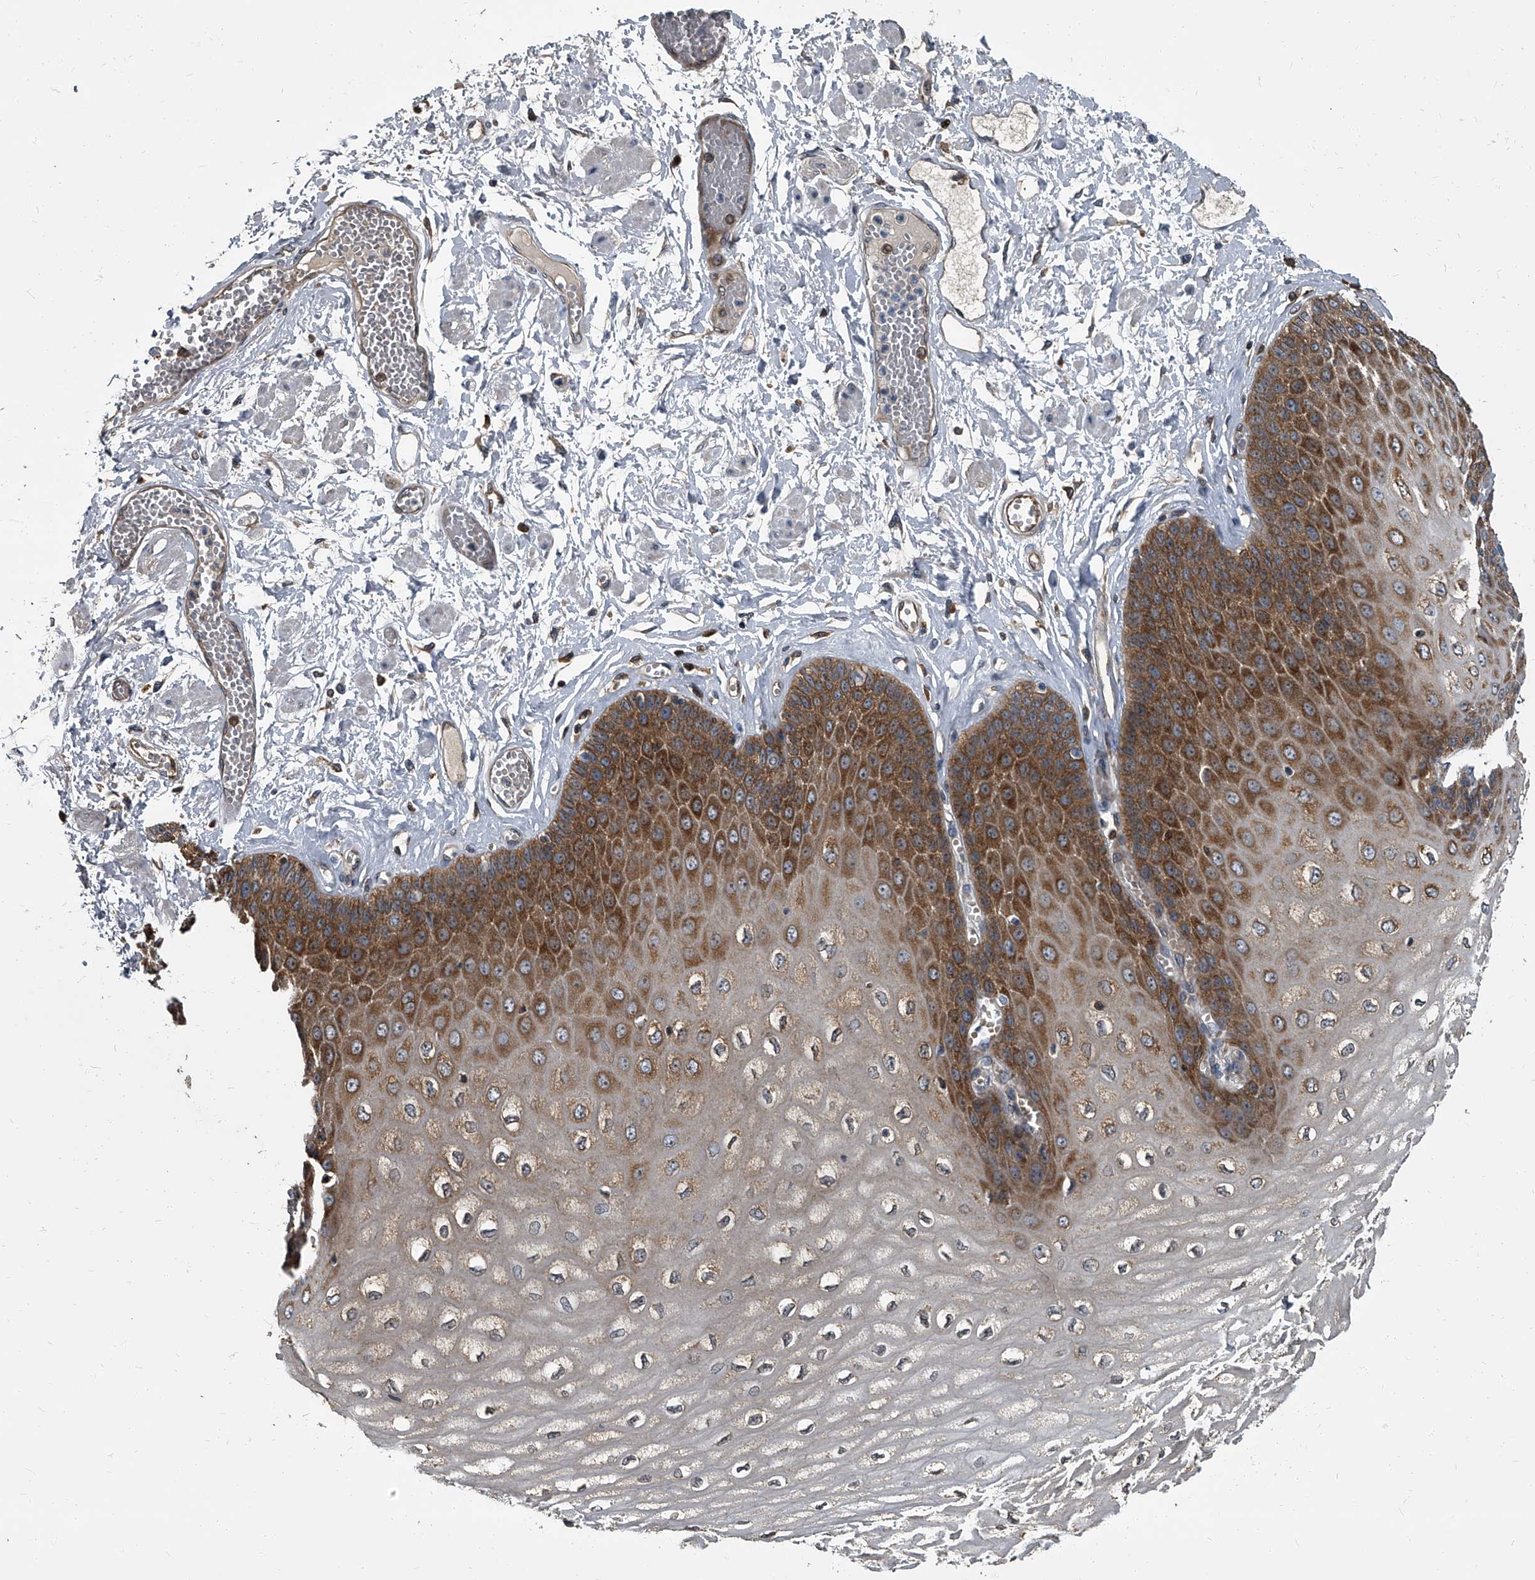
{"staining": {"intensity": "strong", "quantity": ">75%", "location": "cytoplasmic/membranous"}, "tissue": "esophagus", "cell_type": "Squamous epithelial cells", "image_type": "normal", "snomed": [{"axis": "morphology", "description": "Normal tissue, NOS"}, {"axis": "topography", "description": "Esophagus"}], "caption": "A high-resolution photomicrograph shows immunohistochemistry staining of benign esophagus, which demonstrates strong cytoplasmic/membranous expression in about >75% of squamous epithelial cells.", "gene": "CDV3", "patient": {"sex": "male", "age": 60}}